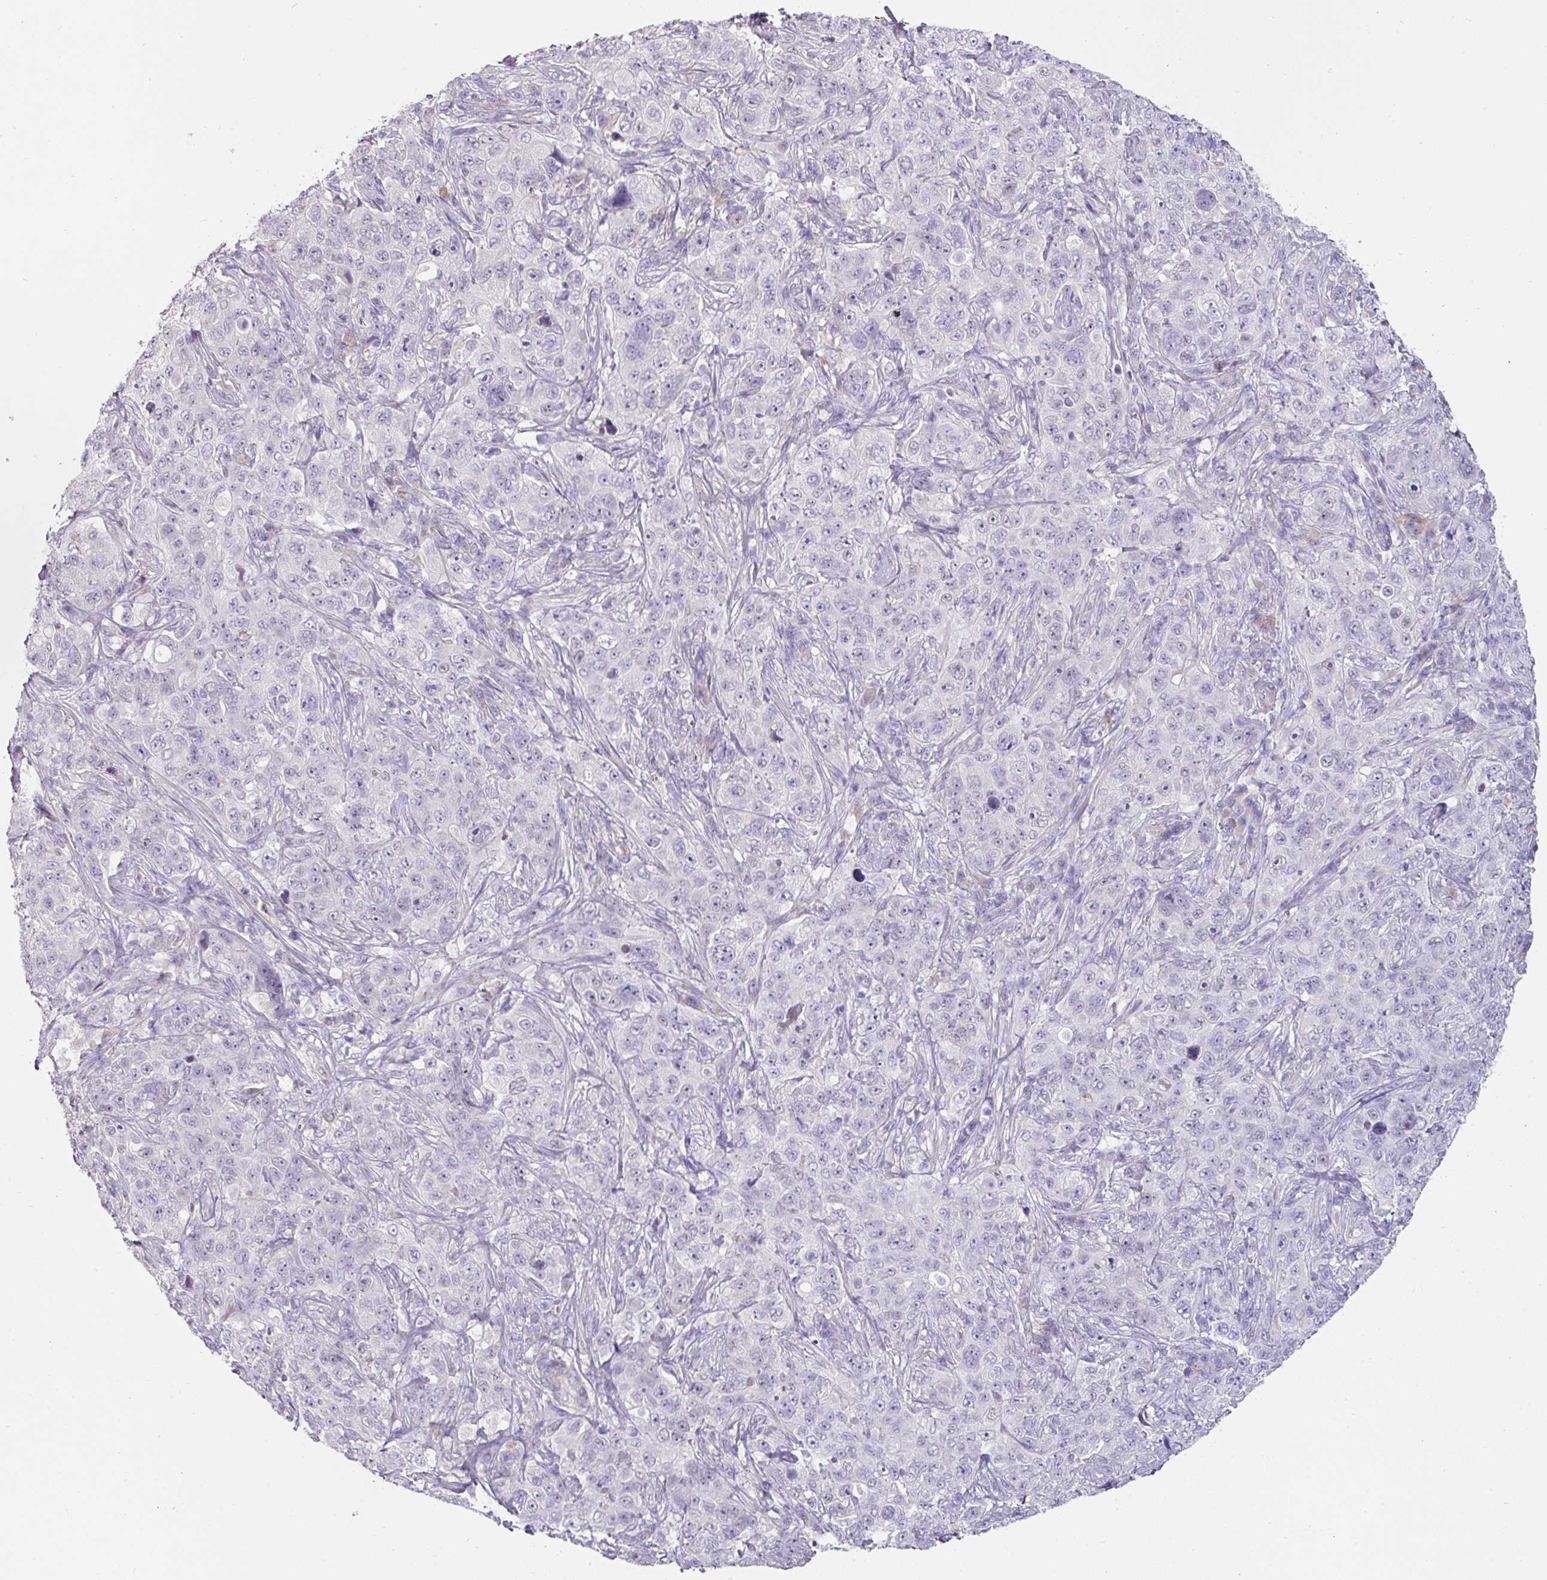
{"staining": {"intensity": "negative", "quantity": "none", "location": "none"}, "tissue": "pancreatic cancer", "cell_type": "Tumor cells", "image_type": "cancer", "snomed": [{"axis": "morphology", "description": "Adenocarcinoma, NOS"}, {"axis": "topography", "description": "Pancreas"}], "caption": "Immunohistochemistry of pancreatic cancer (adenocarcinoma) demonstrates no expression in tumor cells.", "gene": "EYA3", "patient": {"sex": "male", "age": 68}}